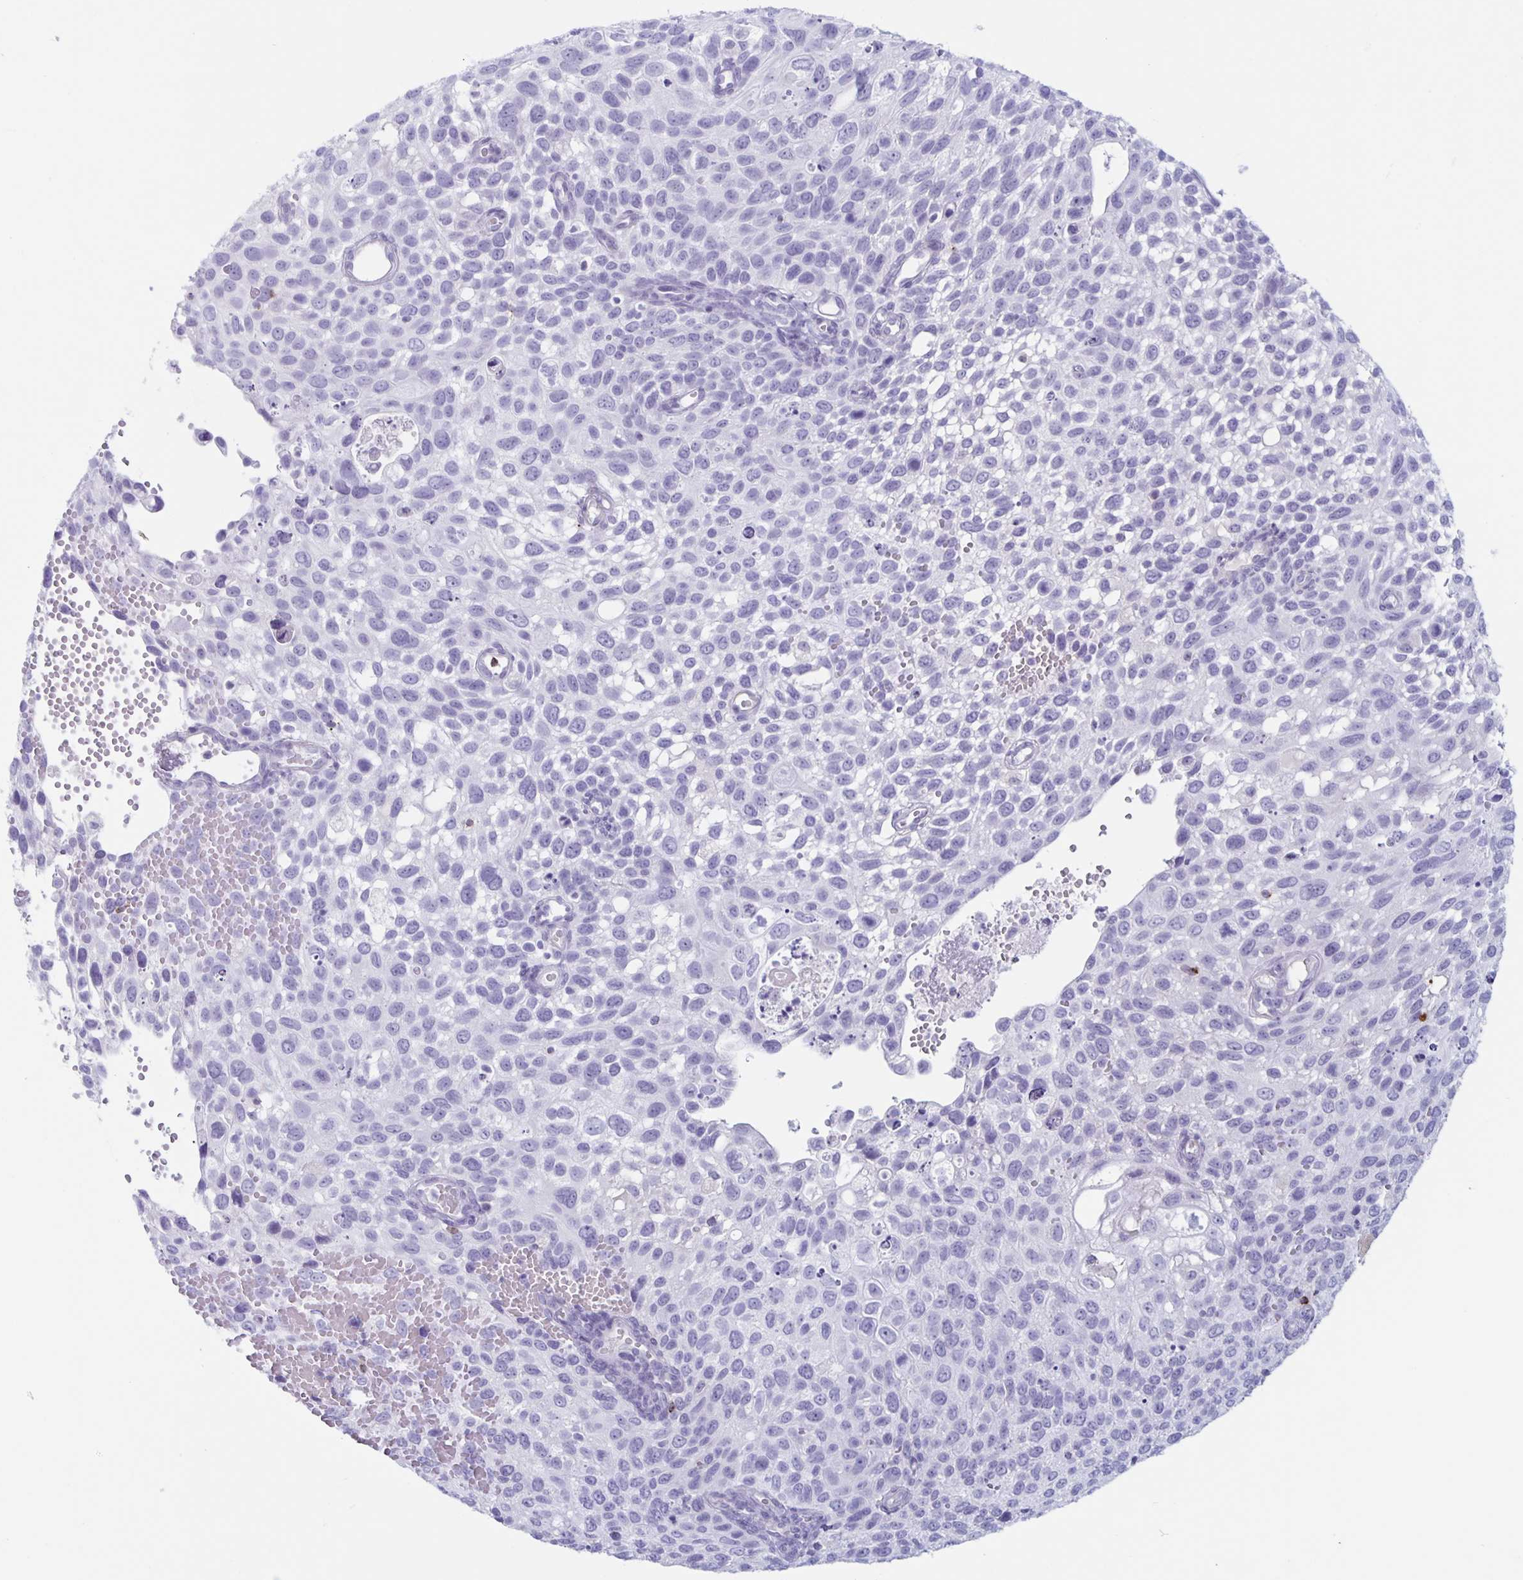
{"staining": {"intensity": "negative", "quantity": "none", "location": "none"}, "tissue": "cervical cancer", "cell_type": "Tumor cells", "image_type": "cancer", "snomed": [{"axis": "morphology", "description": "Squamous cell carcinoma, NOS"}, {"axis": "topography", "description": "Cervix"}], "caption": "The image reveals no significant expression in tumor cells of cervical cancer (squamous cell carcinoma). (DAB IHC, high magnification).", "gene": "GZMK", "patient": {"sex": "female", "age": 70}}